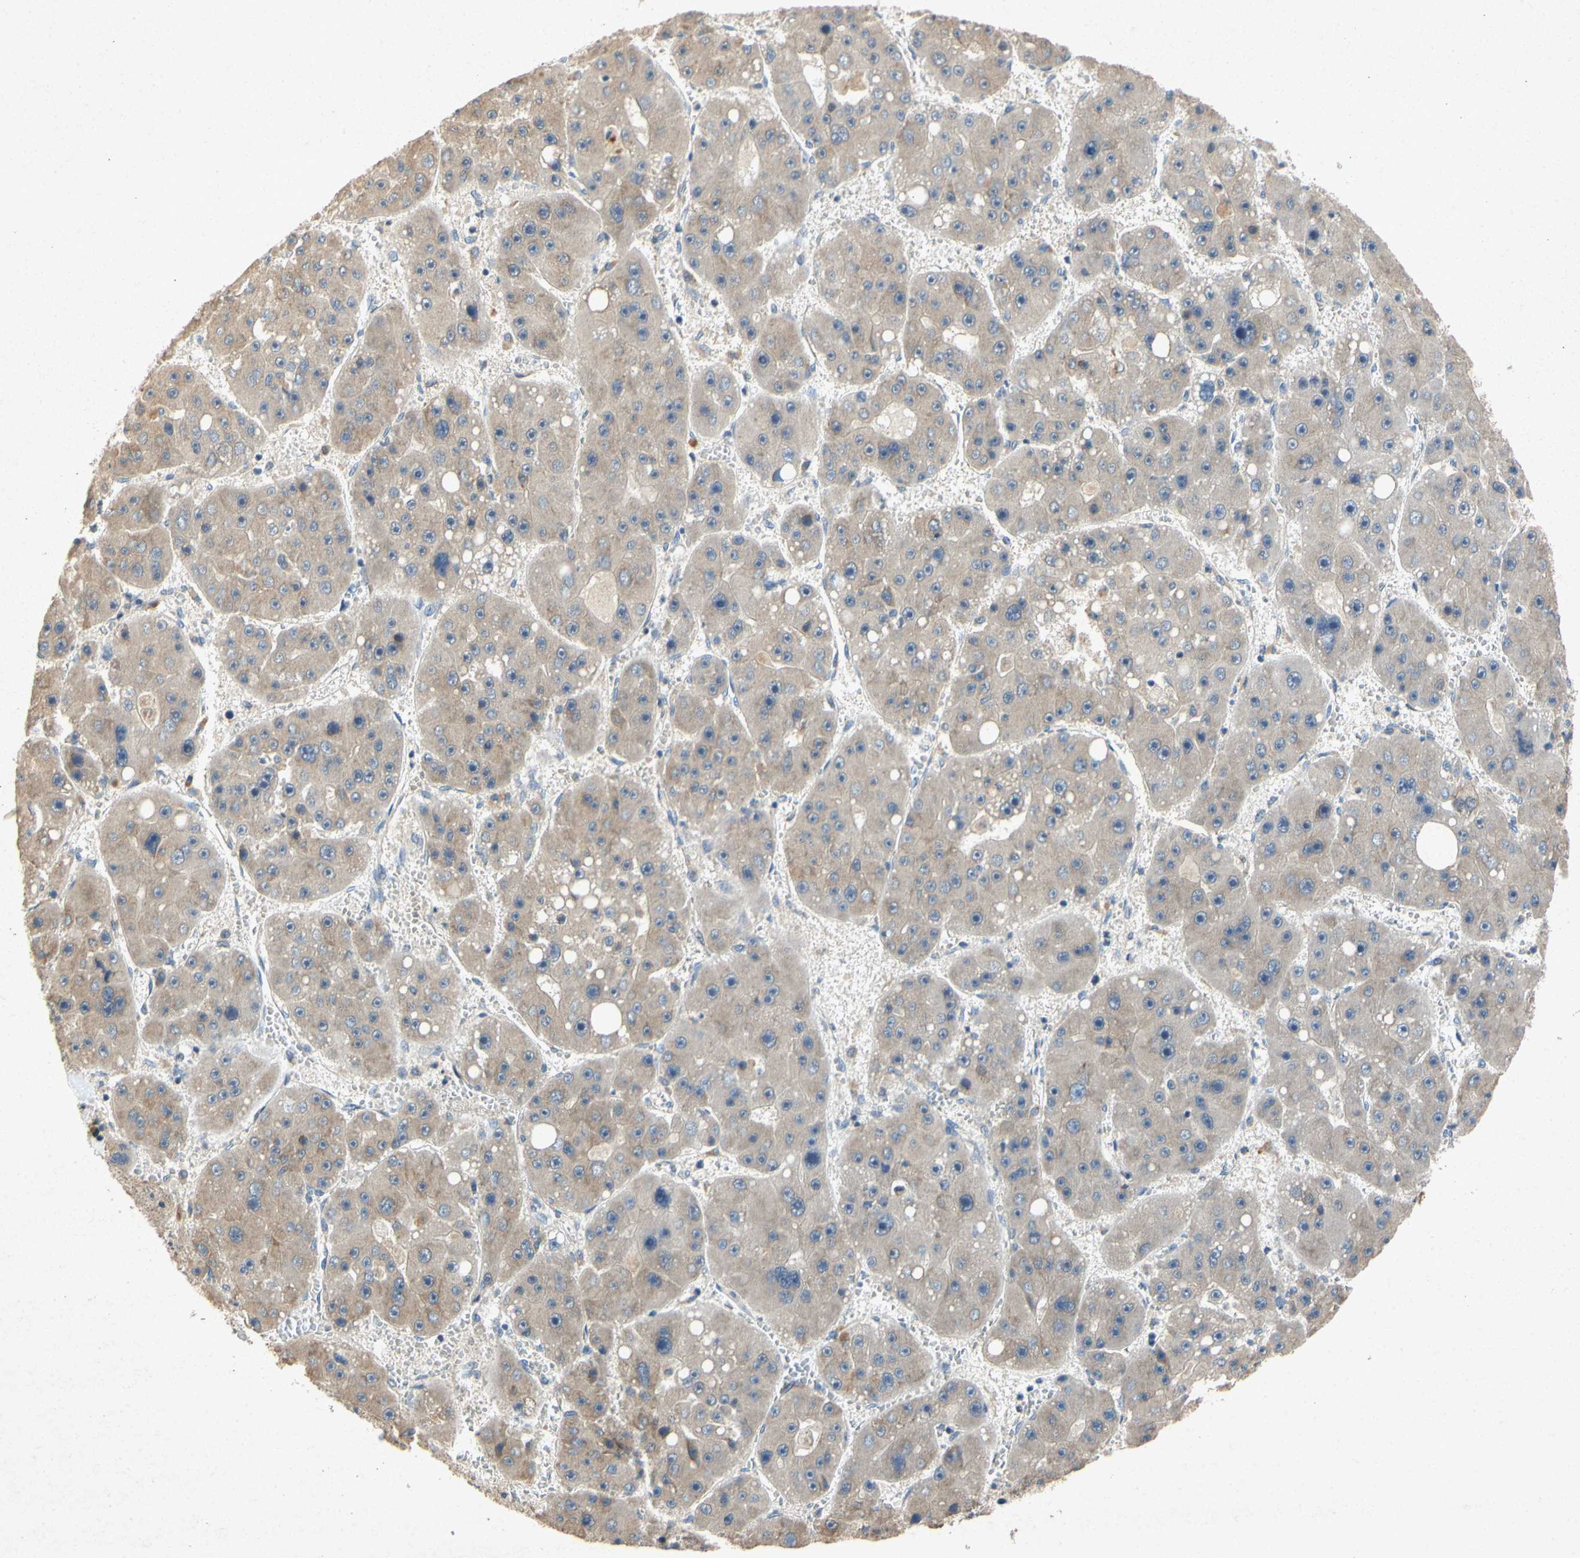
{"staining": {"intensity": "weak", "quantity": ">75%", "location": "cytoplasmic/membranous"}, "tissue": "liver cancer", "cell_type": "Tumor cells", "image_type": "cancer", "snomed": [{"axis": "morphology", "description": "Carcinoma, Hepatocellular, NOS"}, {"axis": "topography", "description": "Liver"}], "caption": "Immunohistochemical staining of human hepatocellular carcinoma (liver) exhibits weak cytoplasmic/membranous protein expression in approximately >75% of tumor cells. The staining was performed using DAB (3,3'-diaminobenzidine), with brown indicating positive protein expression. Nuclei are stained blue with hematoxylin.", "gene": "RPS6KA1", "patient": {"sex": "female", "age": 61}}